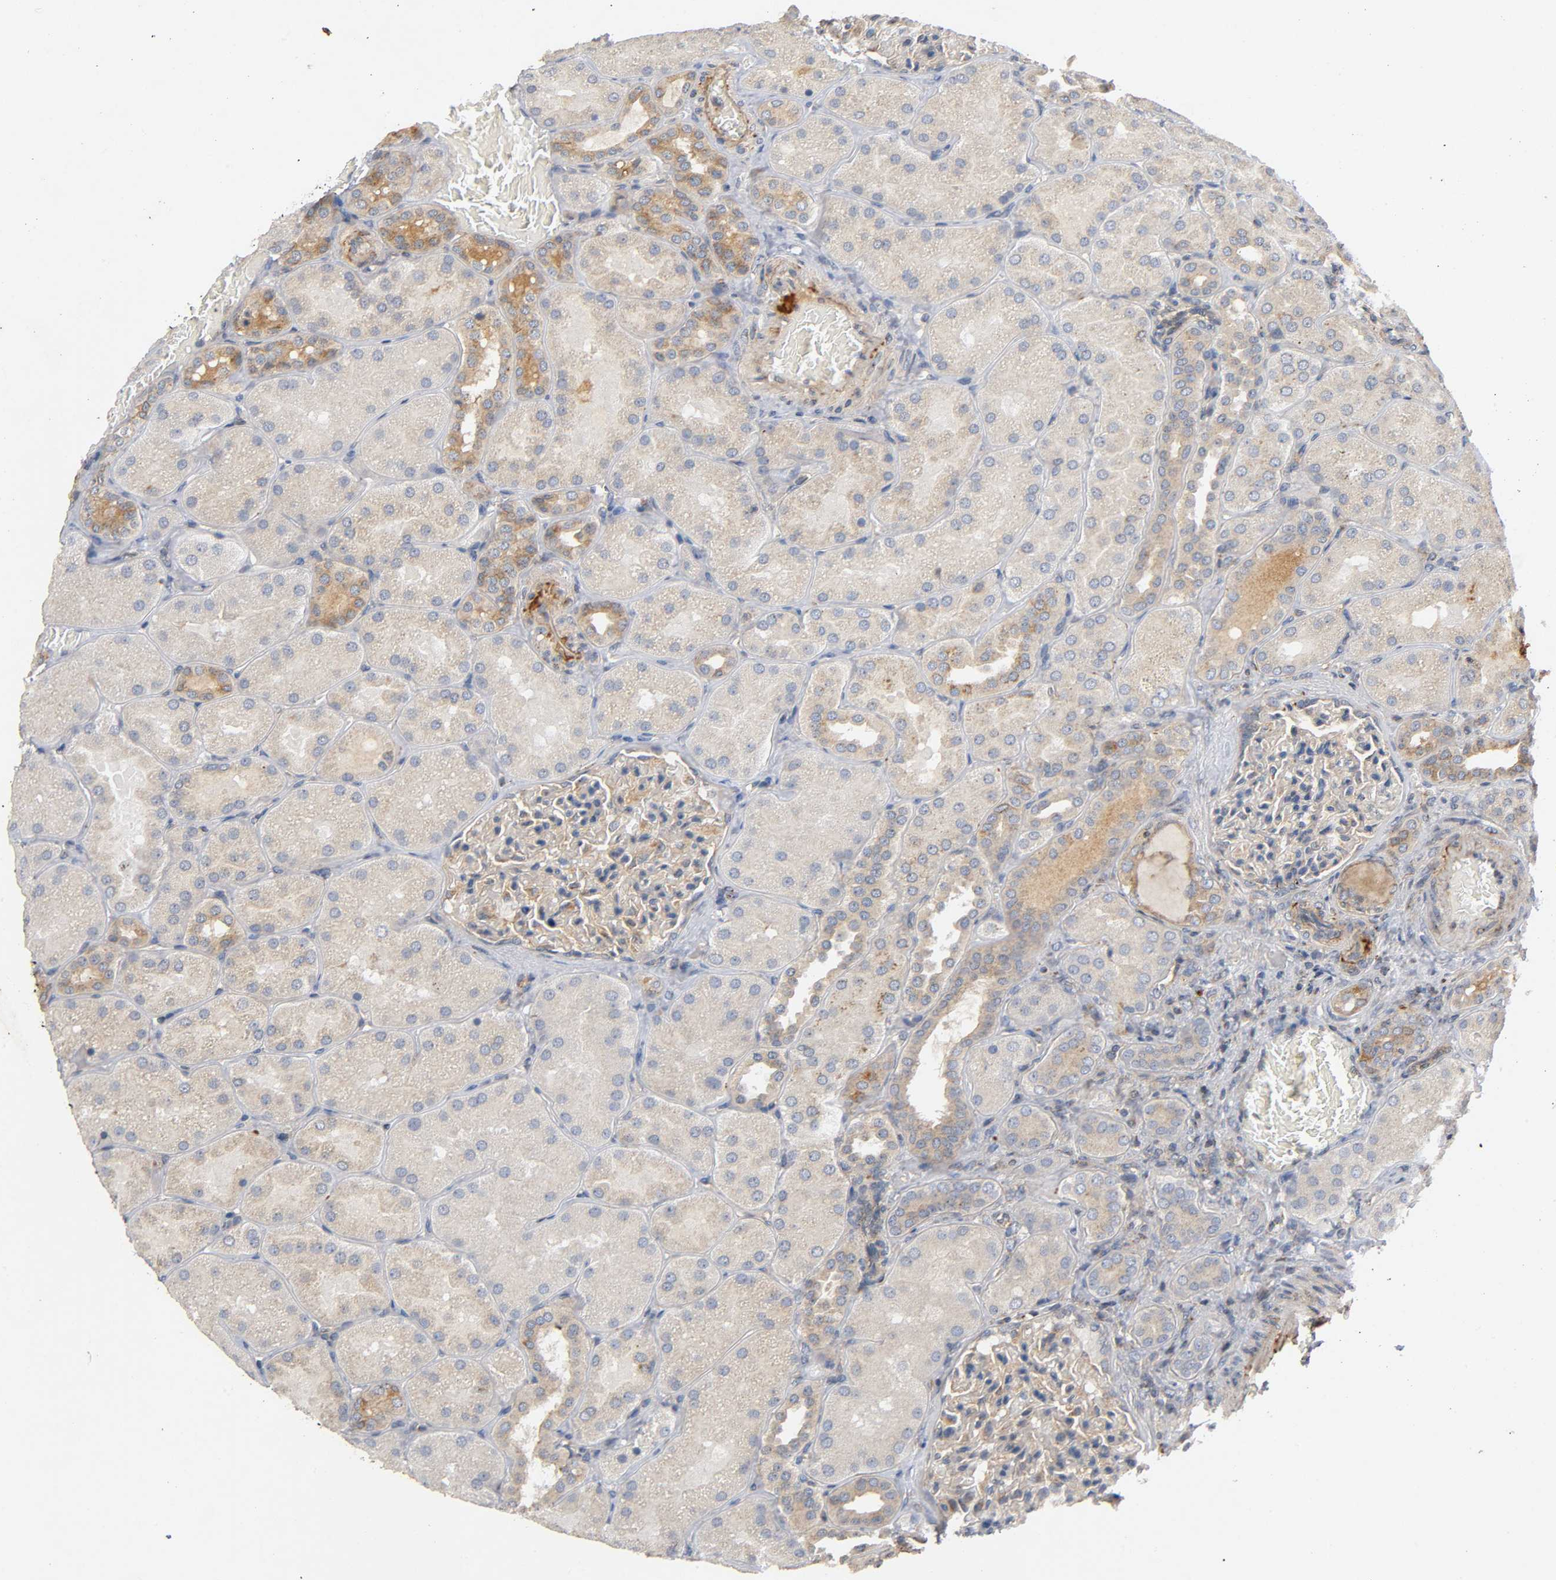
{"staining": {"intensity": "moderate", "quantity": ">75%", "location": "cytoplasmic/membranous"}, "tissue": "kidney", "cell_type": "Cells in glomeruli", "image_type": "normal", "snomed": [{"axis": "morphology", "description": "Normal tissue, NOS"}, {"axis": "topography", "description": "Kidney"}], "caption": "Immunohistochemical staining of benign human kidney reveals medium levels of moderate cytoplasmic/membranous staining in about >75% of cells in glomeruli.", "gene": "IKBKB", "patient": {"sex": "male", "age": 28}}